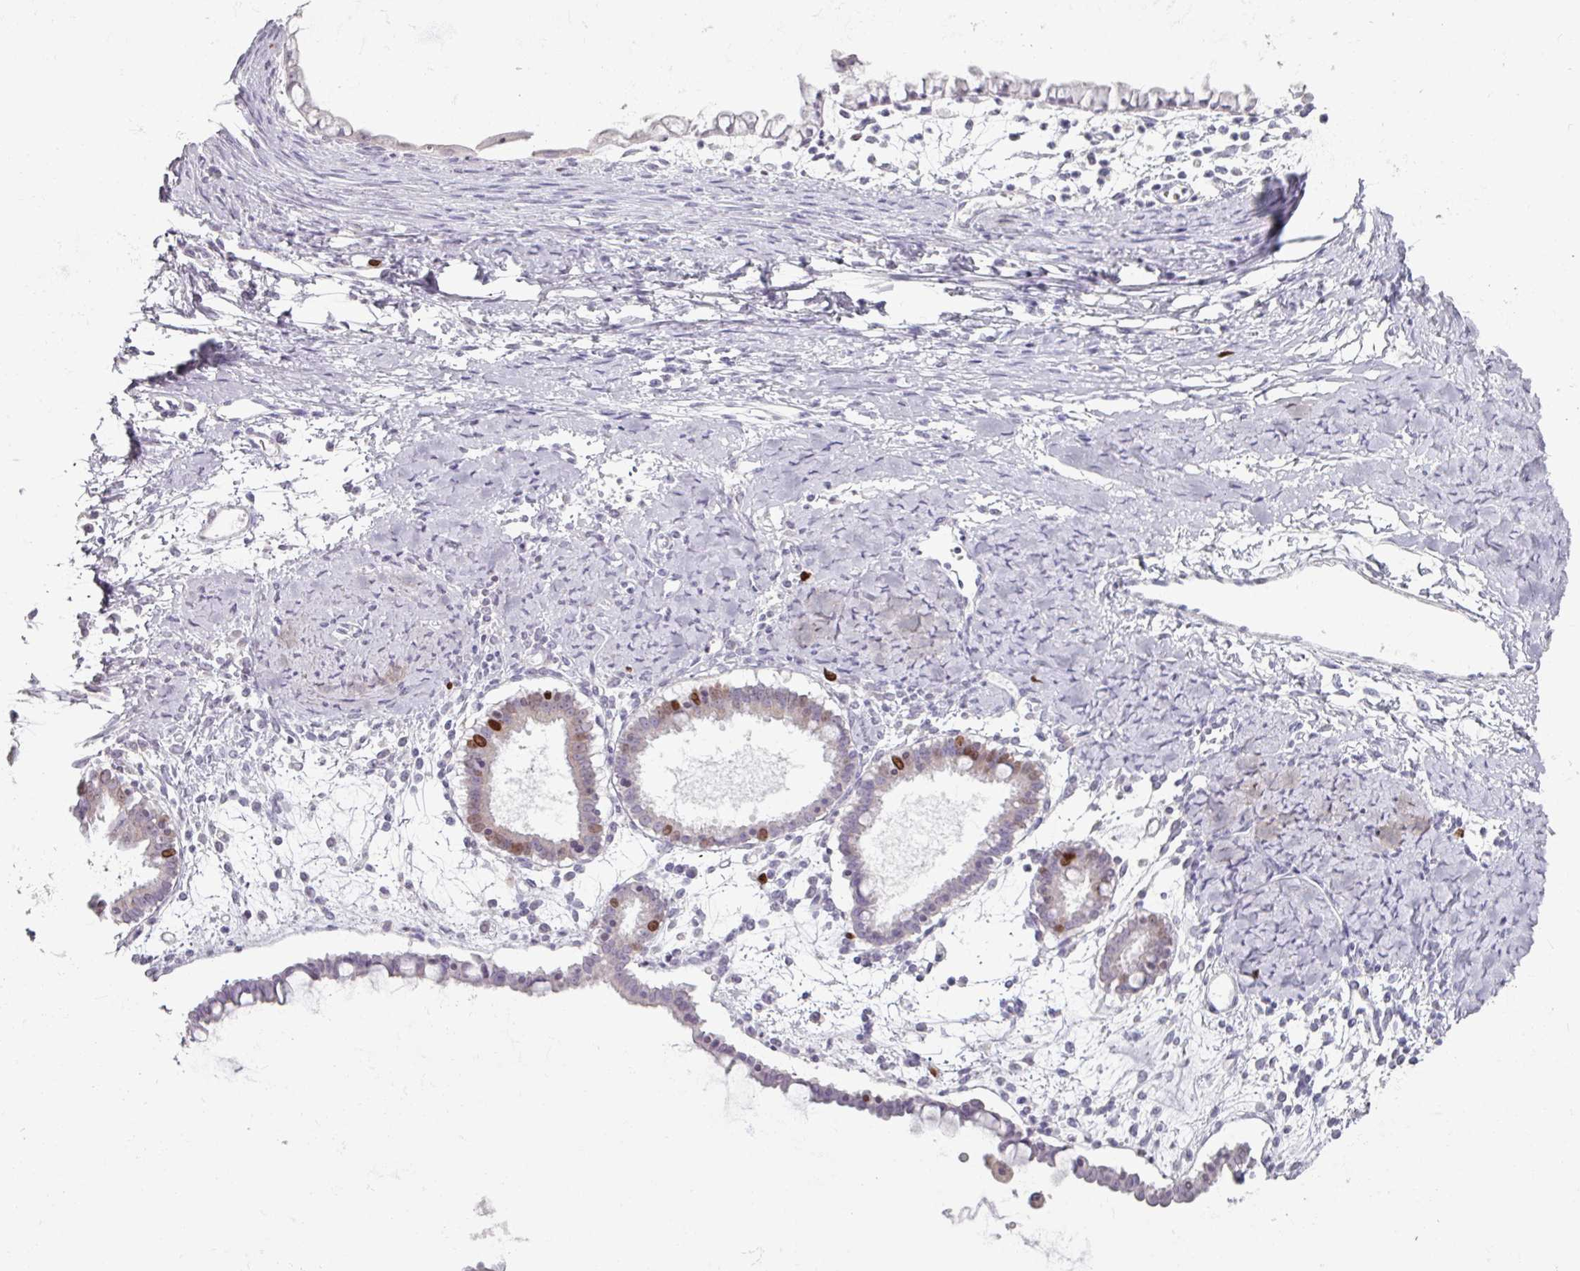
{"staining": {"intensity": "strong", "quantity": "<25%", "location": "nuclear"}, "tissue": "ovarian cancer", "cell_type": "Tumor cells", "image_type": "cancer", "snomed": [{"axis": "morphology", "description": "Cystadenocarcinoma, mucinous, NOS"}, {"axis": "topography", "description": "Ovary"}], "caption": "Ovarian cancer stained for a protein (brown) reveals strong nuclear positive positivity in approximately <25% of tumor cells.", "gene": "ATAD2", "patient": {"sex": "female", "age": 61}}